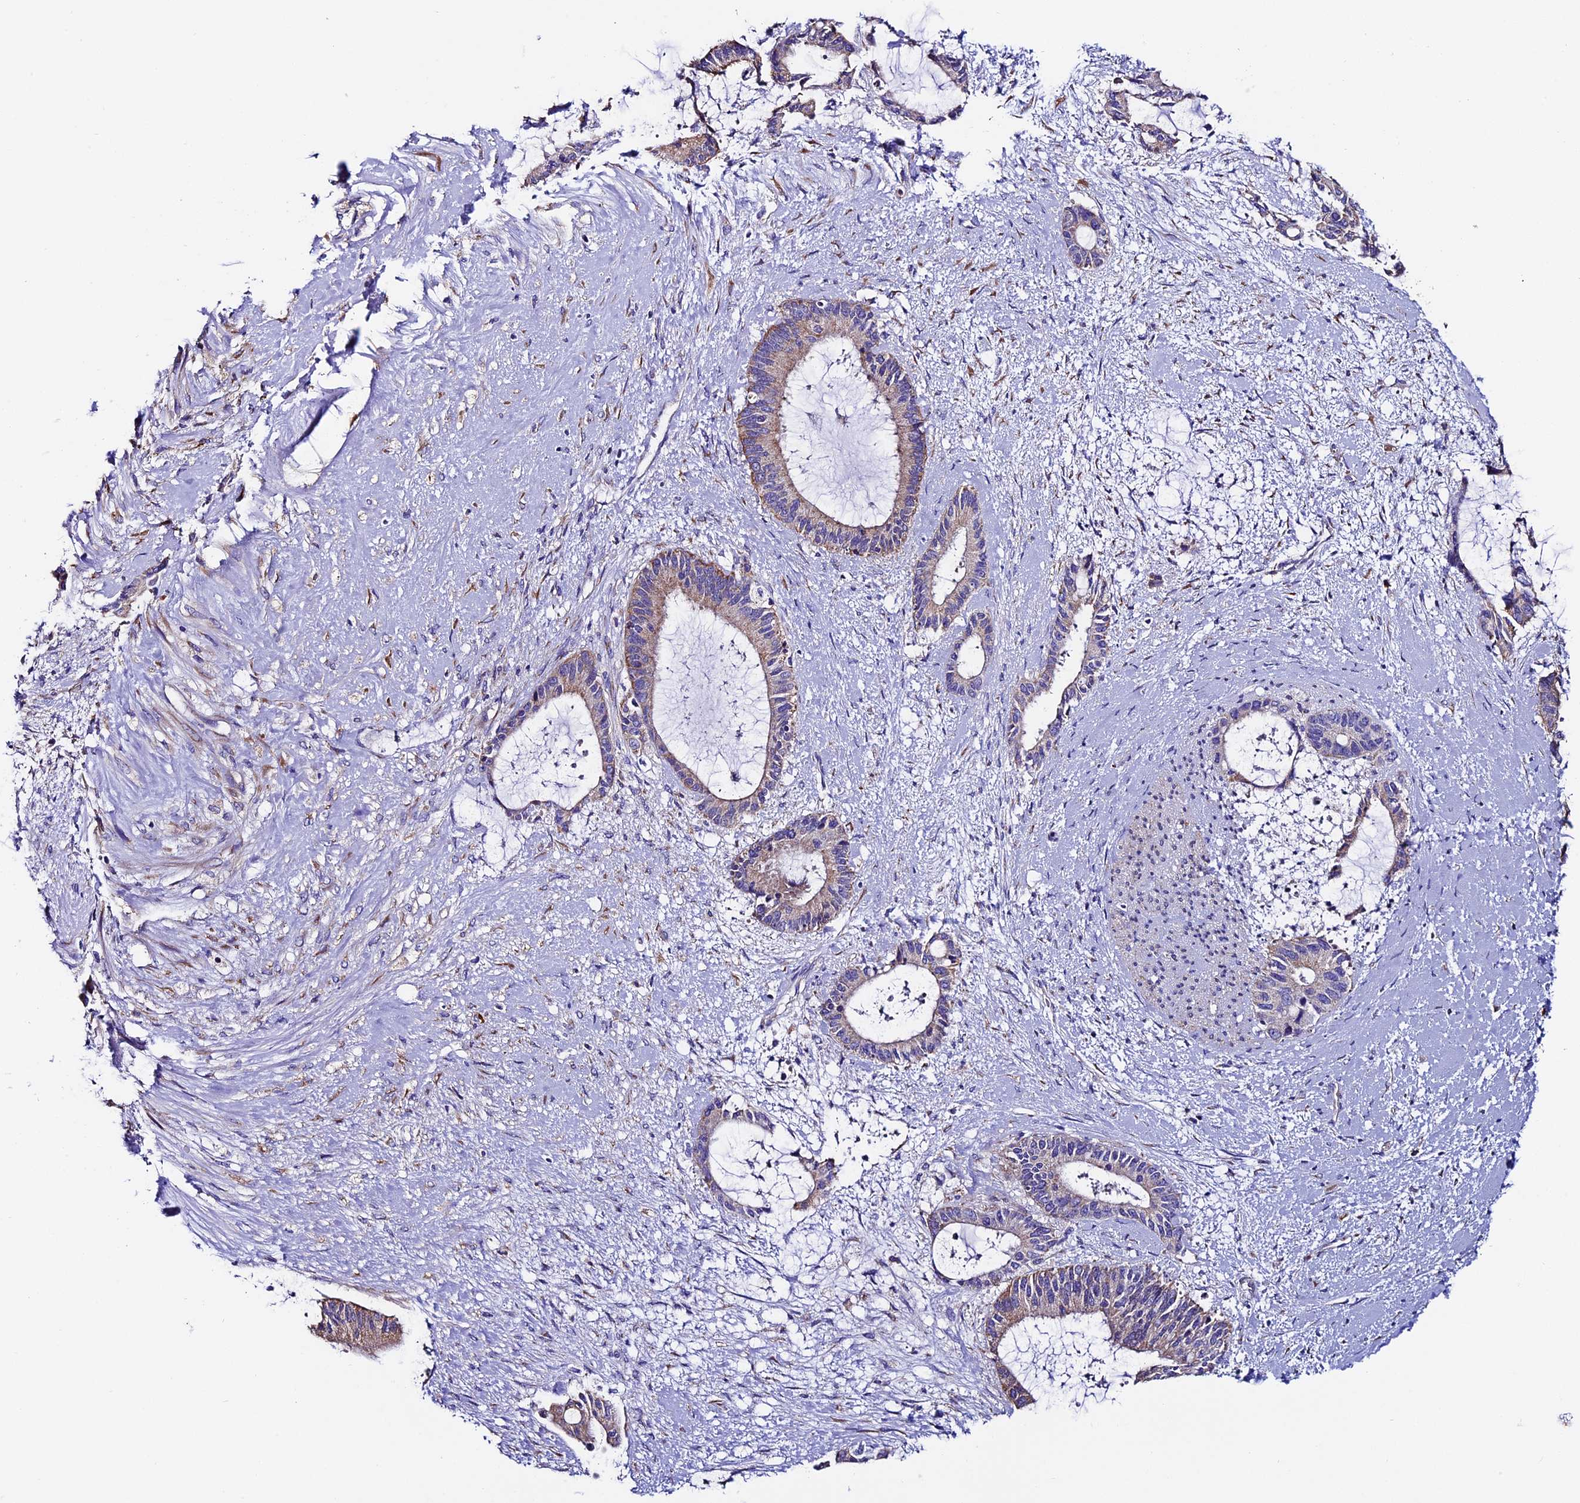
{"staining": {"intensity": "moderate", "quantity": ">75%", "location": "cytoplasmic/membranous"}, "tissue": "liver cancer", "cell_type": "Tumor cells", "image_type": "cancer", "snomed": [{"axis": "morphology", "description": "Normal tissue, NOS"}, {"axis": "morphology", "description": "Cholangiocarcinoma"}, {"axis": "topography", "description": "Liver"}, {"axis": "topography", "description": "Peripheral nerve tissue"}], "caption": "Protein expression analysis of cholangiocarcinoma (liver) reveals moderate cytoplasmic/membranous staining in about >75% of tumor cells. The protein of interest is stained brown, and the nuclei are stained in blue (DAB IHC with brightfield microscopy, high magnification).", "gene": "COMTD1", "patient": {"sex": "female", "age": 73}}